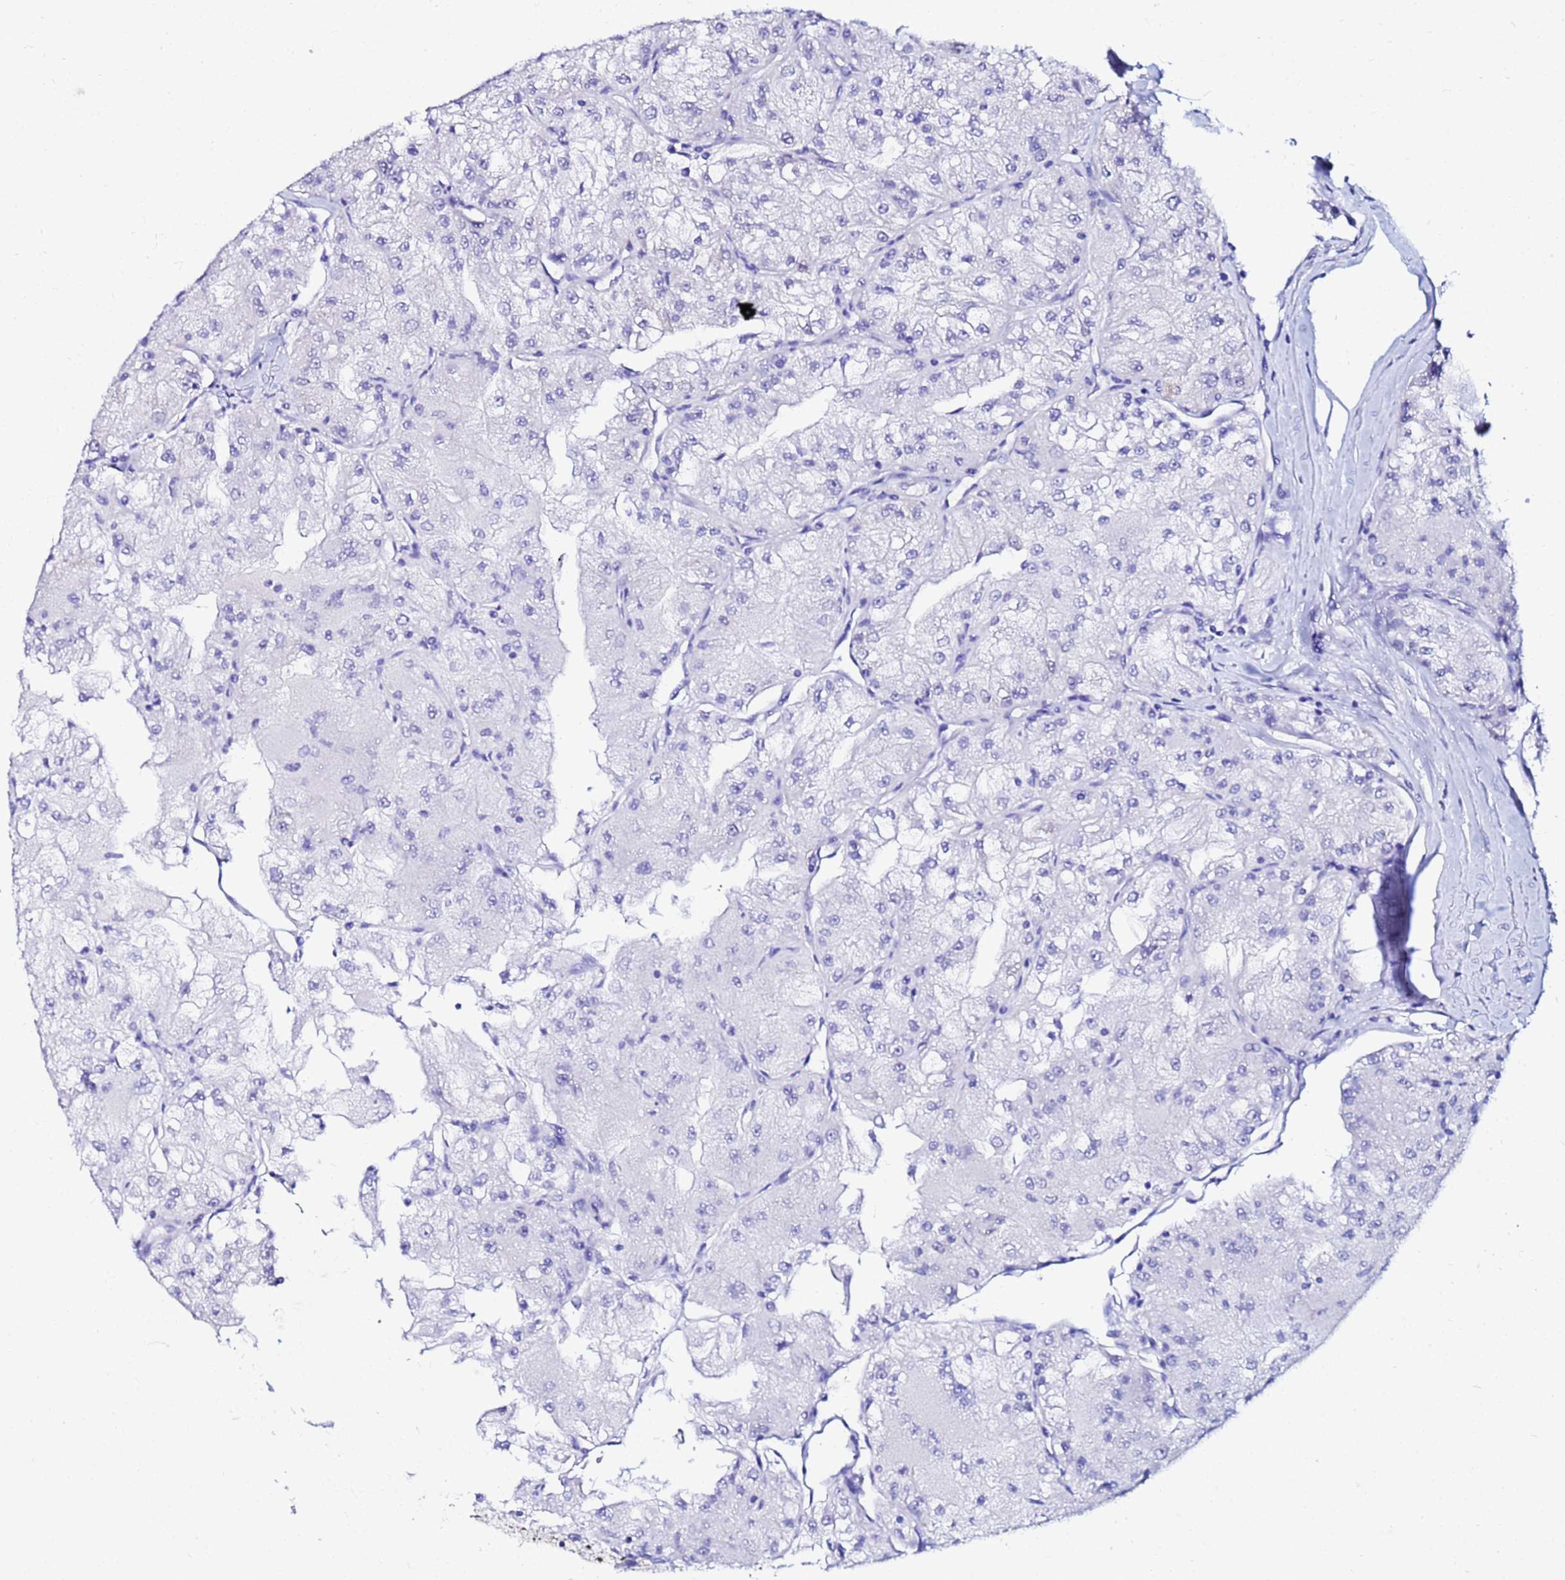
{"staining": {"intensity": "negative", "quantity": "none", "location": "none"}, "tissue": "renal cancer", "cell_type": "Tumor cells", "image_type": "cancer", "snomed": [{"axis": "morphology", "description": "Adenocarcinoma, NOS"}, {"axis": "topography", "description": "Kidney"}], "caption": "Immunohistochemistry (IHC) image of neoplastic tissue: renal adenocarcinoma stained with DAB (3,3'-diaminobenzidine) shows no significant protein positivity in tumor cells. The staining was performed using DAB (3,3'-diaminobenzidine) to visualize the protein expression in brown, while the nuclei were stained in blue with hematoxylin (Magnification: 20x).", "gene": "PPP1R14C", "patient": {"sex": "female", "age": 72}}